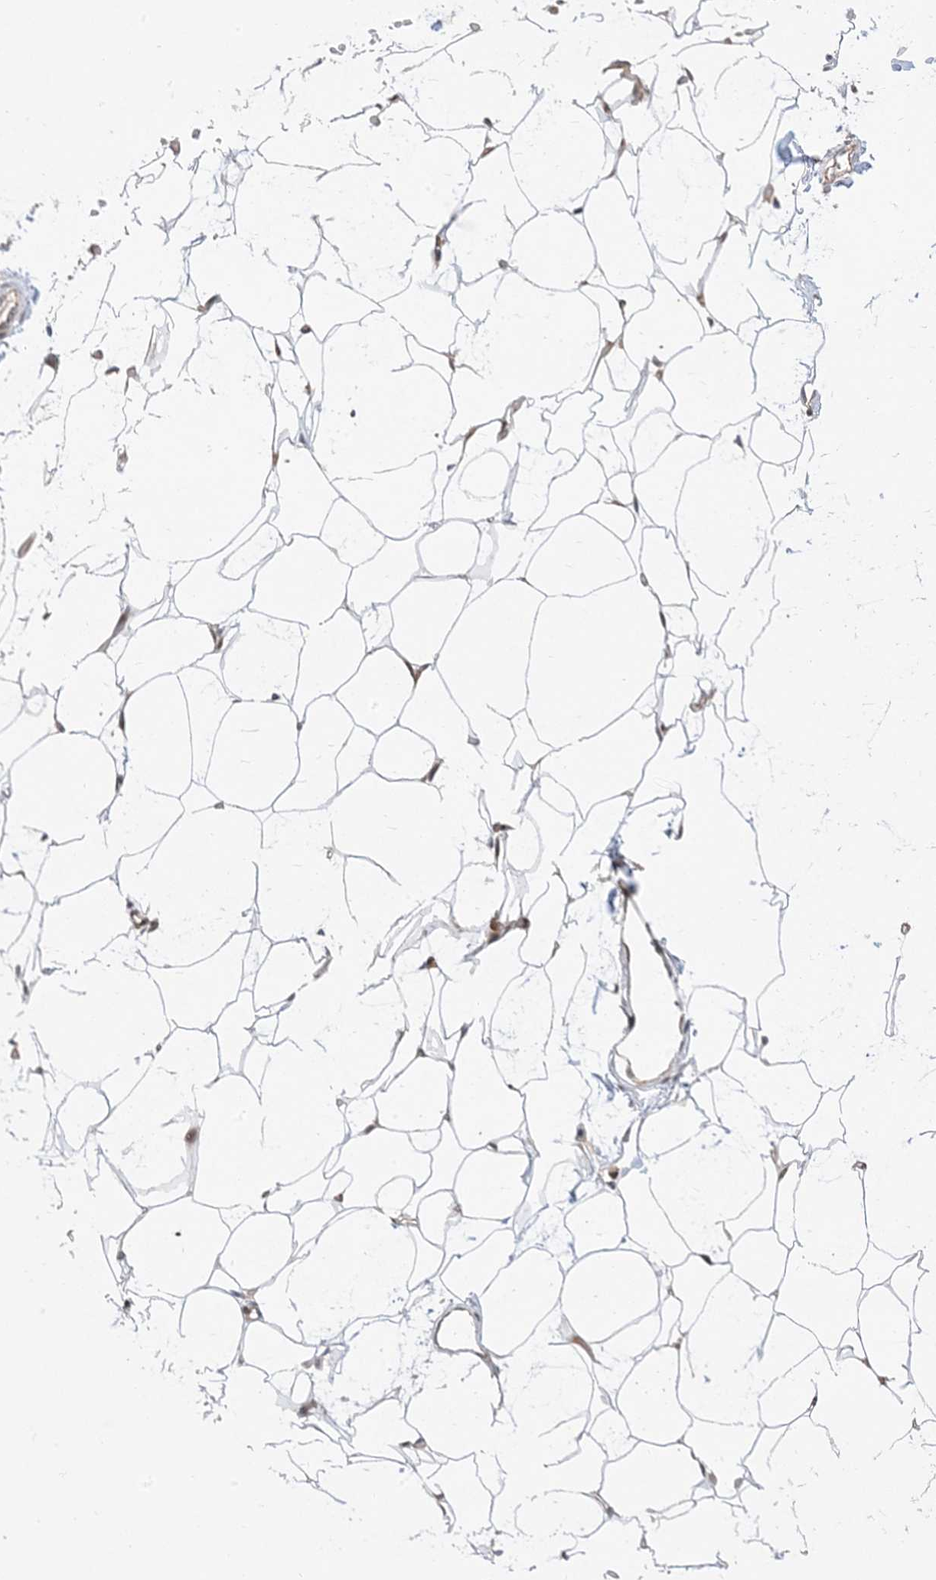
{"staining": {"intensity": "negative", "quantity": "none", "location": "none"}, "tissue": "adipose tissue", "cell_type": "Adipocytes", "image_type": "normal", "snomed": [{"axis": "morphology", "description": "Normal tissue, NOS"}, {"axis": "topography", "description": "Breast"}], "caption": "This is an immunohistochemistry (IHC) histopathology image of normal human adipose tissue. There is no staining in adipocytes.", "gene": "TYSND1", "patient": {"sex": "female", "age": 23}}